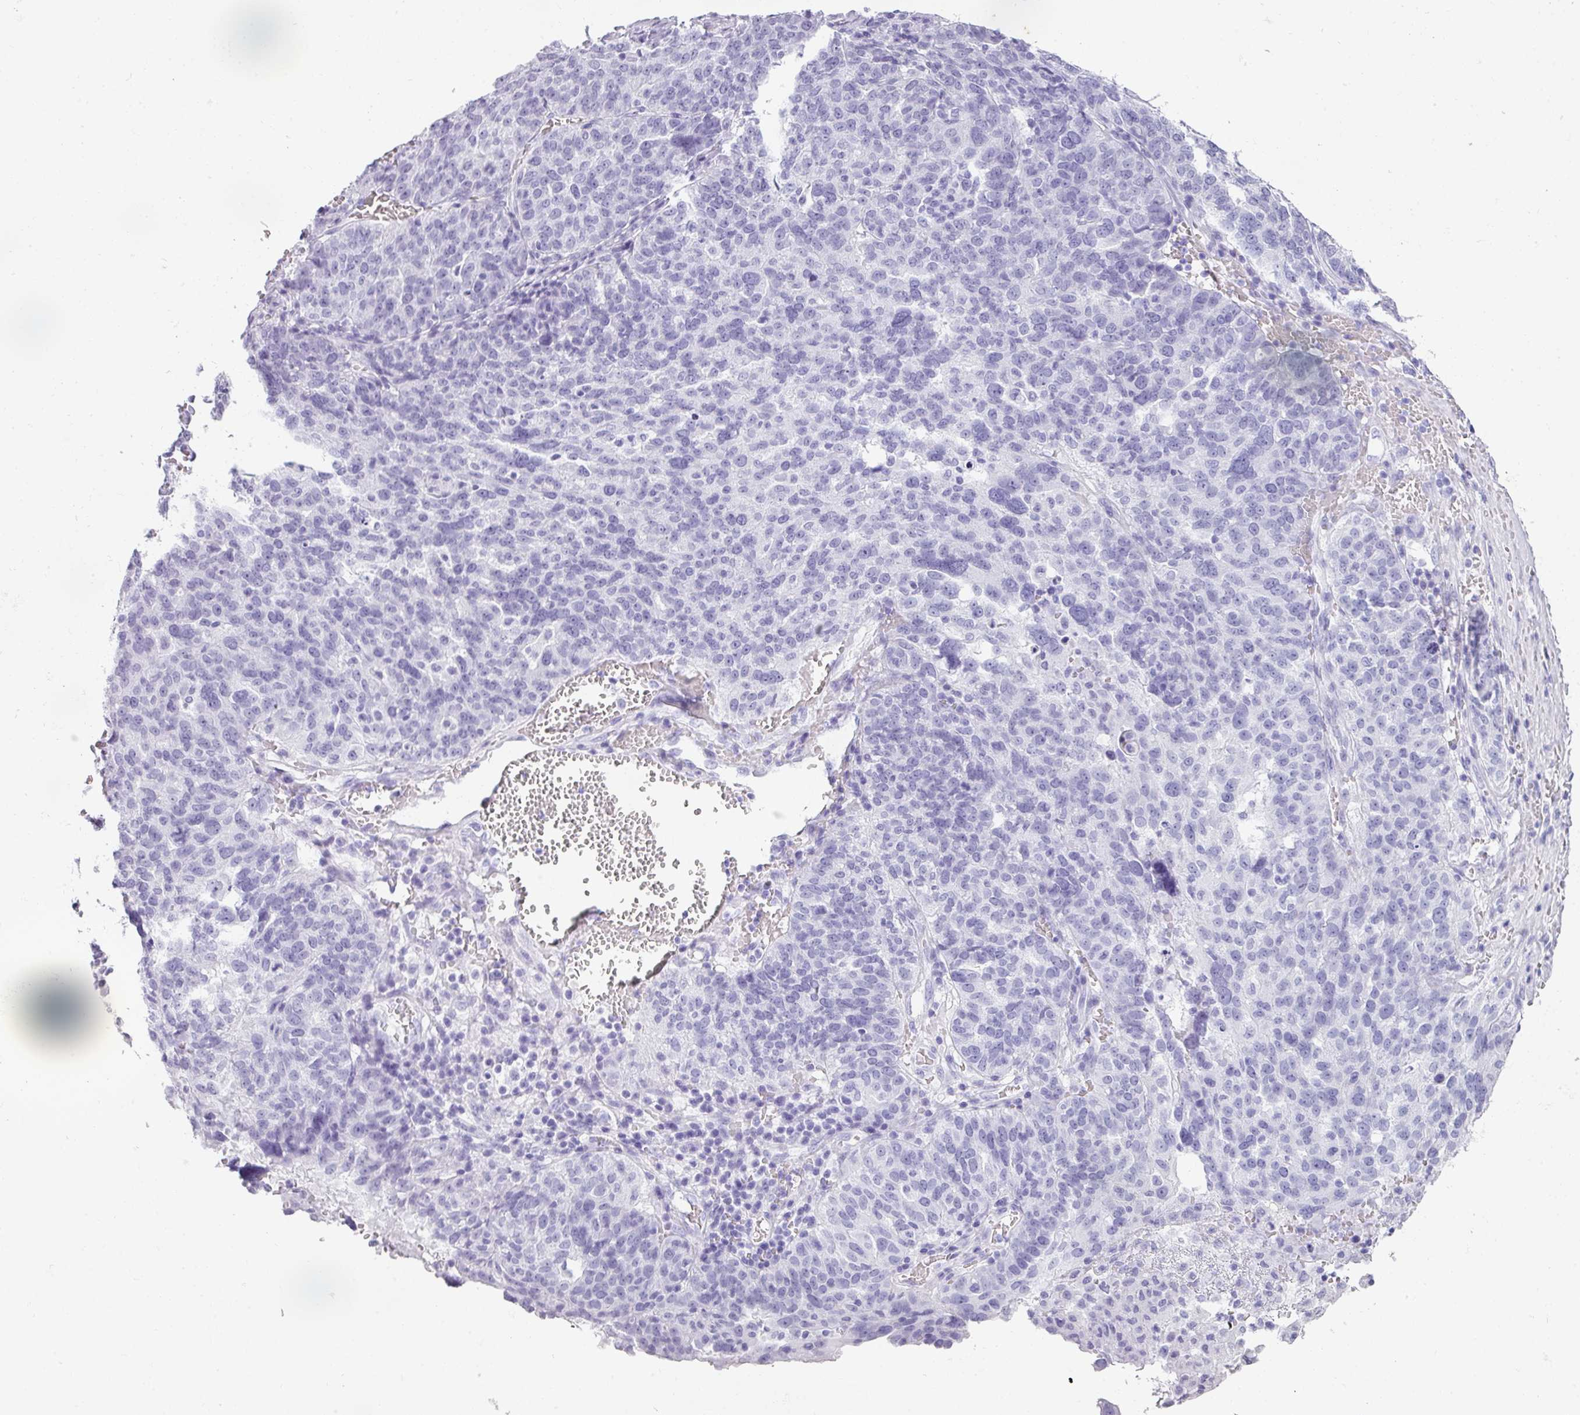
{"staining": {"intensity": "negative", "quantity": "none", "location": "none"}, "tissue": "ovarian cancer", "cell_type": "Tumor cells", "image_type": "cancer", "snomed": [{"axis": "morphology", "description": "Cystadenocarcinoma, serous, NOS"}, {"axis": "topography", "description": "Ovary"}], "caption": "Tumor cells are negative for protein expression in human ovarian cancer.", "gene": "RBMY1F", "patient": {"sex": "female", "age": 59}}